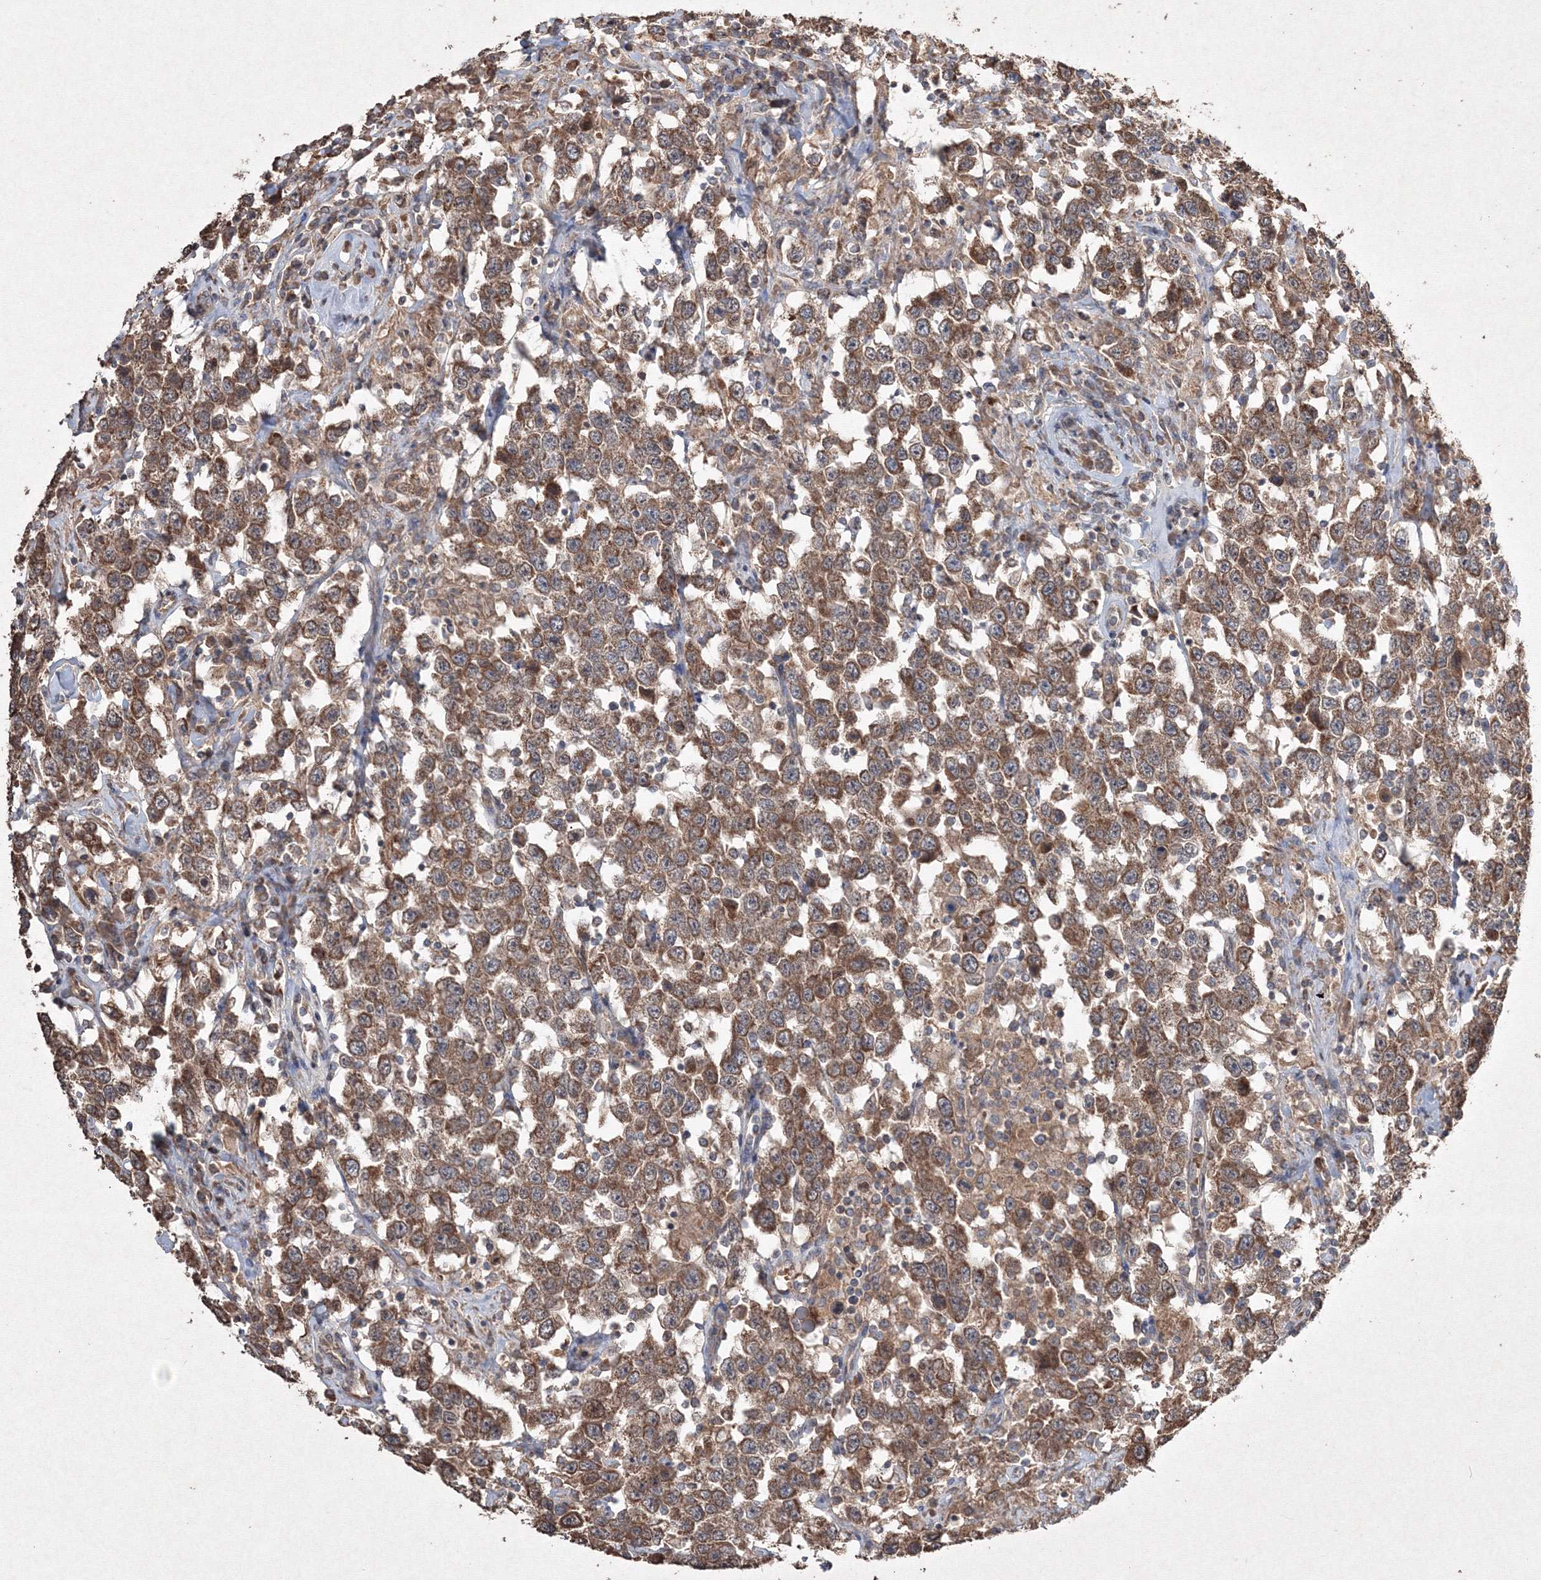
{"staining": {"intensity": "moderate", "quantity": ">75%", "location": "cytoplasmic/membranous"}, "tissue": "testis cancer", "cell_type": "Tumor cells", "image_type": "cancer", "snomed": [{"axis": "morphology", "description": "Seminoma, NOS"}, {"axis": "topography", "description": "Testis"}], "caption": "An image of human testis cancer (seminoma) stained for a protein exhibits moderate cytoplasmic/membranous brown staining in tumor cells.", "gene": "GRSF1", "patient": {"sex": "male", "age": 41}}